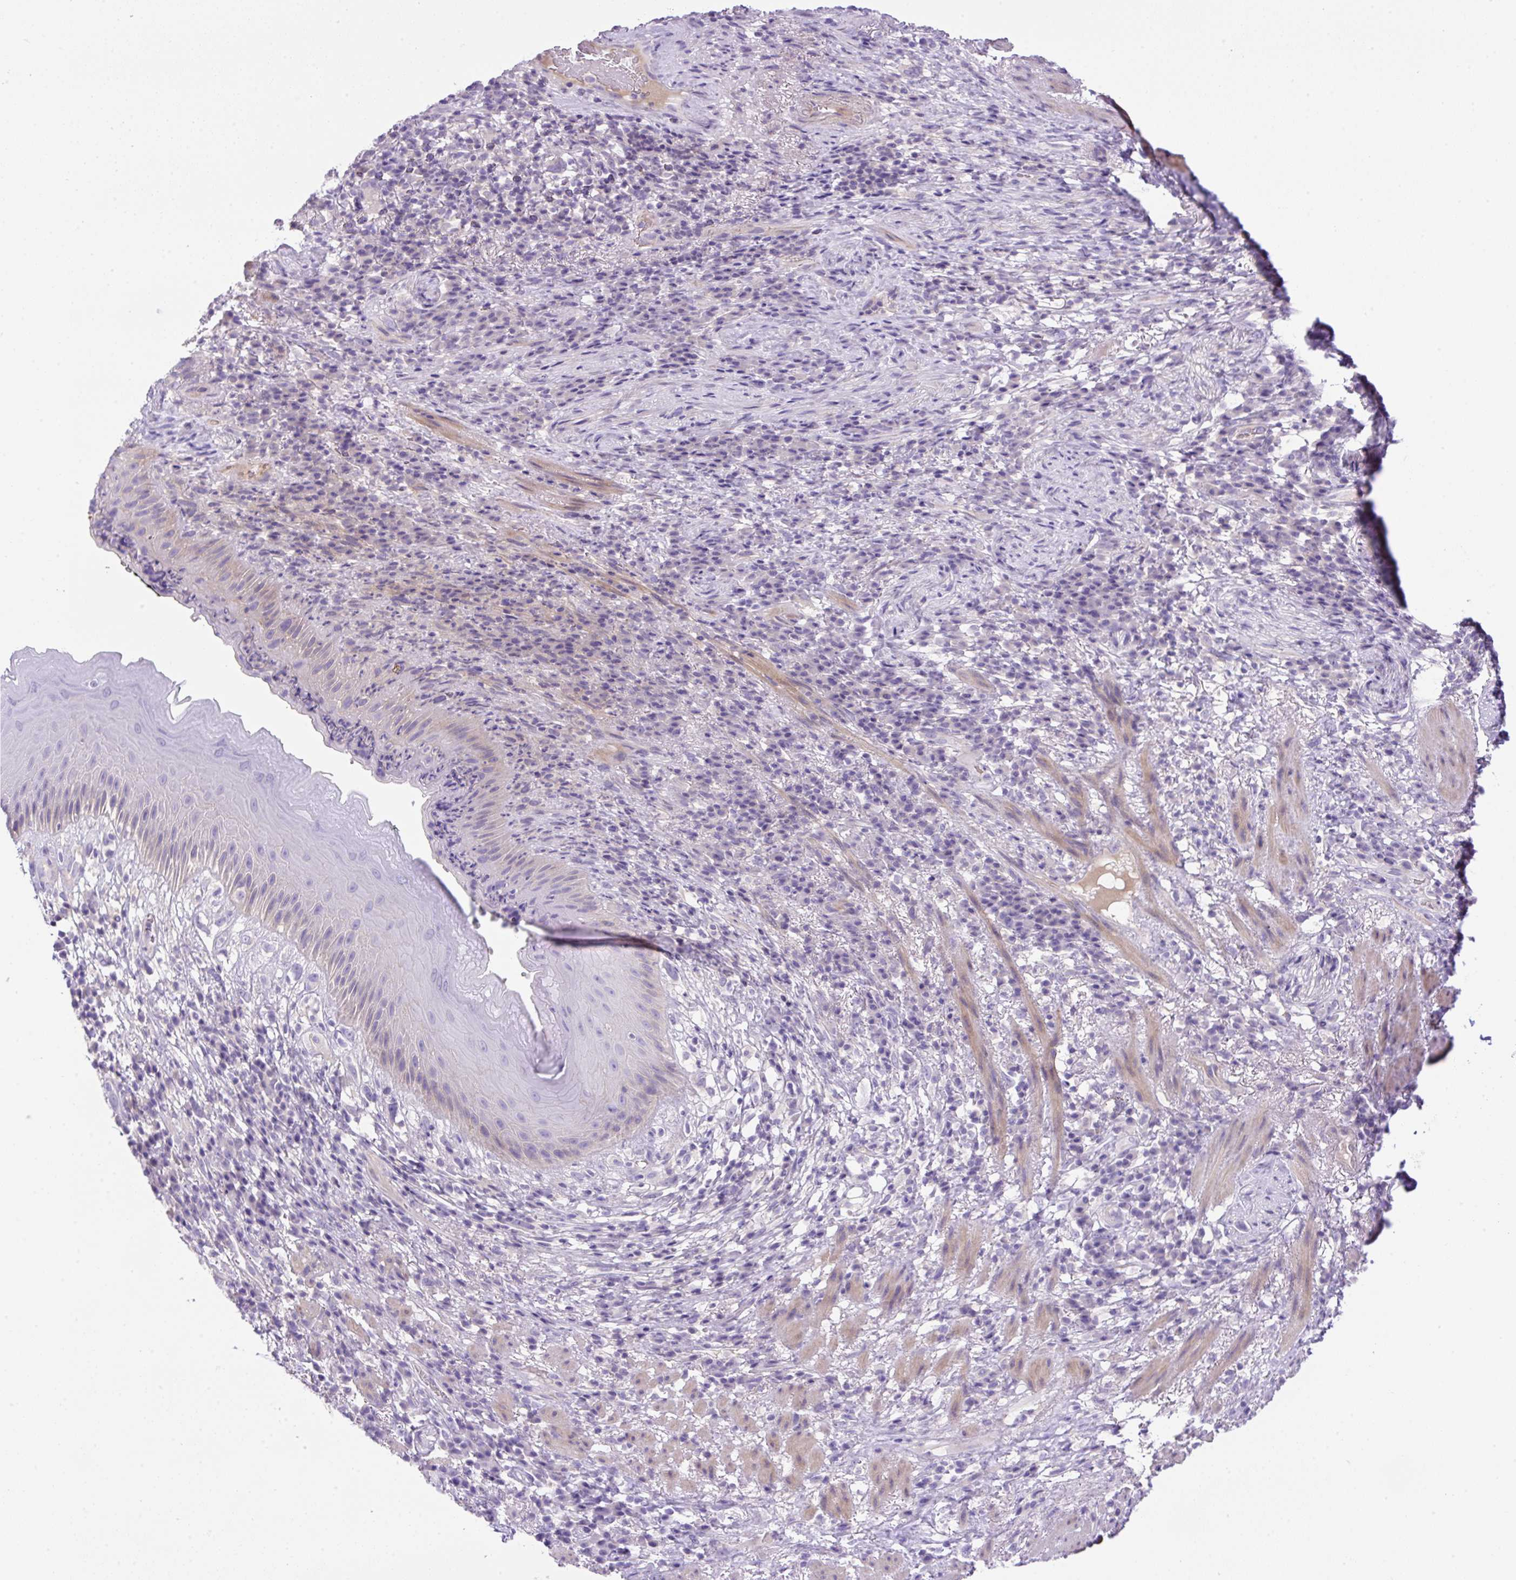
{"staining": {"intensity": "negative", "quantity": "none", "location": "none"}, "tissue": "skin", "cell_type": "Epidermal cells", "image_type": "normal", "snomed": [{"axis": "morphology", "description": "Normal tissue, NOS"}, {"axis": "topography", "description": "Anal"}], "caption": "Immunohistochemical staining of benign human skin demonstrates no significant staining in epidermal cells.", "gene": "NPTN", "patient": {"sex": "male", "age": 78}}